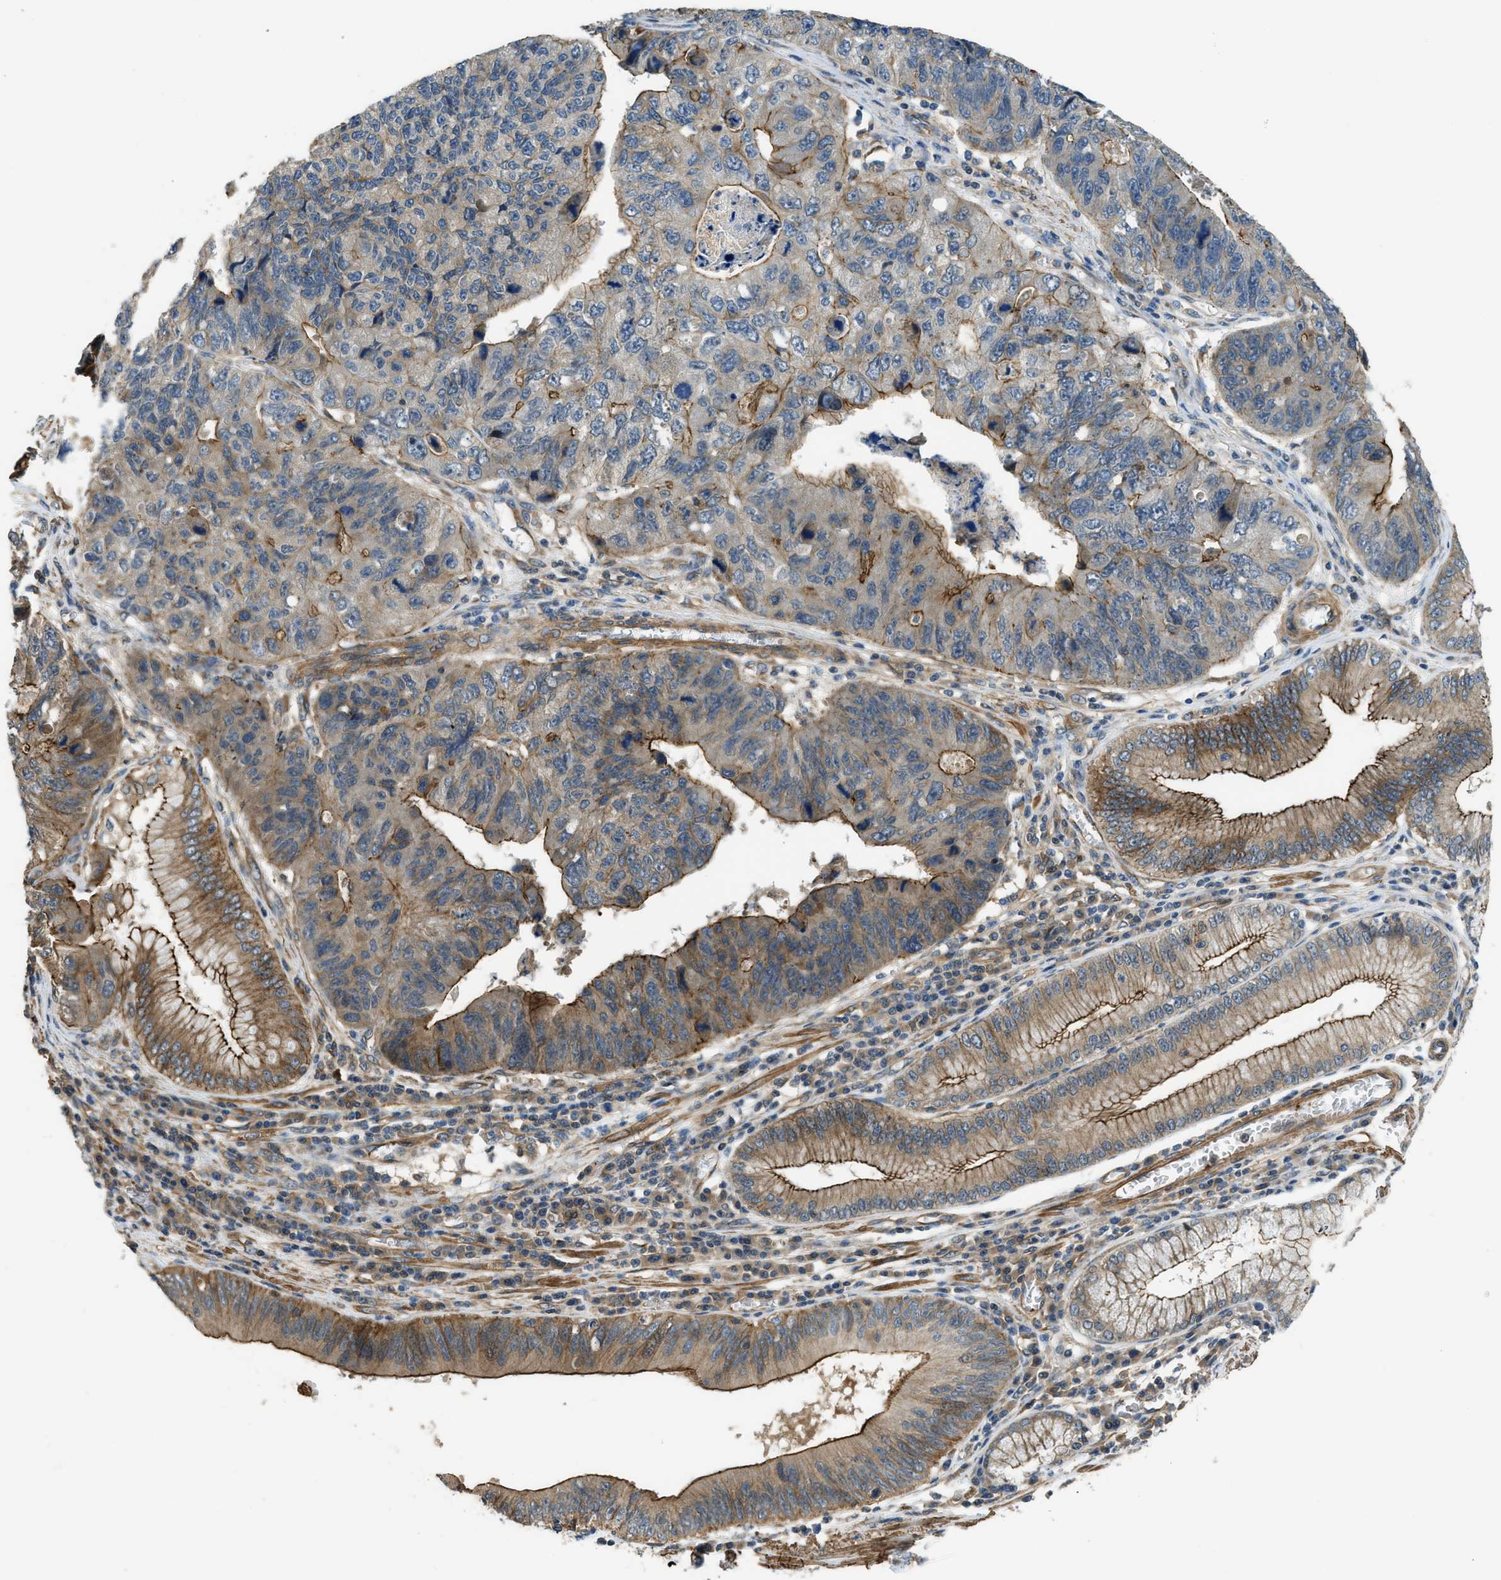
{"staining": {"intensity": "moderate", "quantity": "25%-75%", "location": "cytoplasmic/membranous"}, "tissue": "stomach cancer", "cell_type": "Tumor cells", "image_type": "cancer", "snomed": [{"axis": "morphology", "description": "Adenocarcinoma, NOS"}, {"axis": "topography", "description": "Stomach"}], "caption": "Immunohistochemical staining of adenocarcinoma (stomach) reveals moderate cytoplasmic/membranous protein expression in about 25%-75% of tumor cells.", "gene": "CGN", "patient": {"sex": "male", "age": 59}}